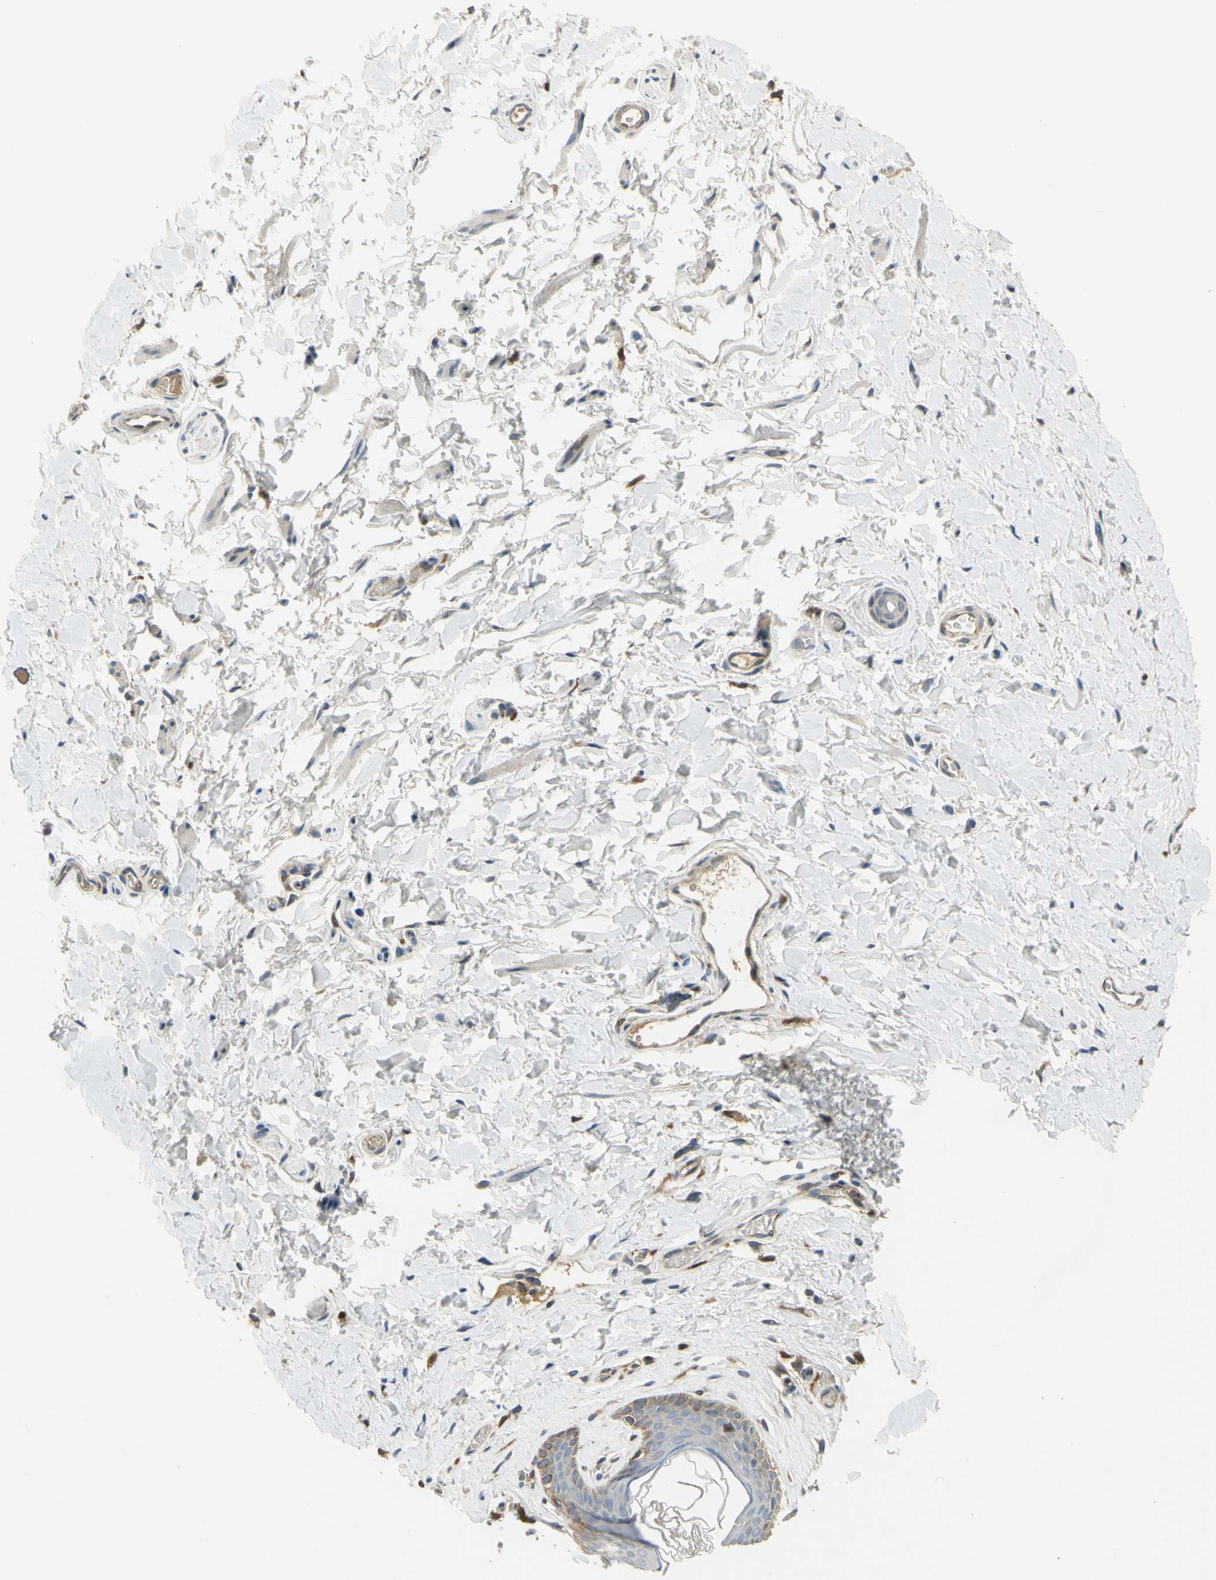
{"staining": {"intensity": "moderate", "quantity": "25%-75%", "location": "cytoplasmic/membranous"}, "tissue": "skin", "cell_type": "Epidermal cells", "image_type": "normal", "snomed": [{"axis": "morphology", "description": "Normal tissue, NOS"}, {"axis": "morphology", "description": "Inflammation, NOS"}, {"axis": "topography", "description": "Vulva"}], "caption": "Brown immunohistochemical staining in normal human skin shows moderate cytoplasmic/membranous staining in about 25%-75% of epidermal cells.", "gene": "NPHP3", "patient": {"sex": "female", "age": 84}}